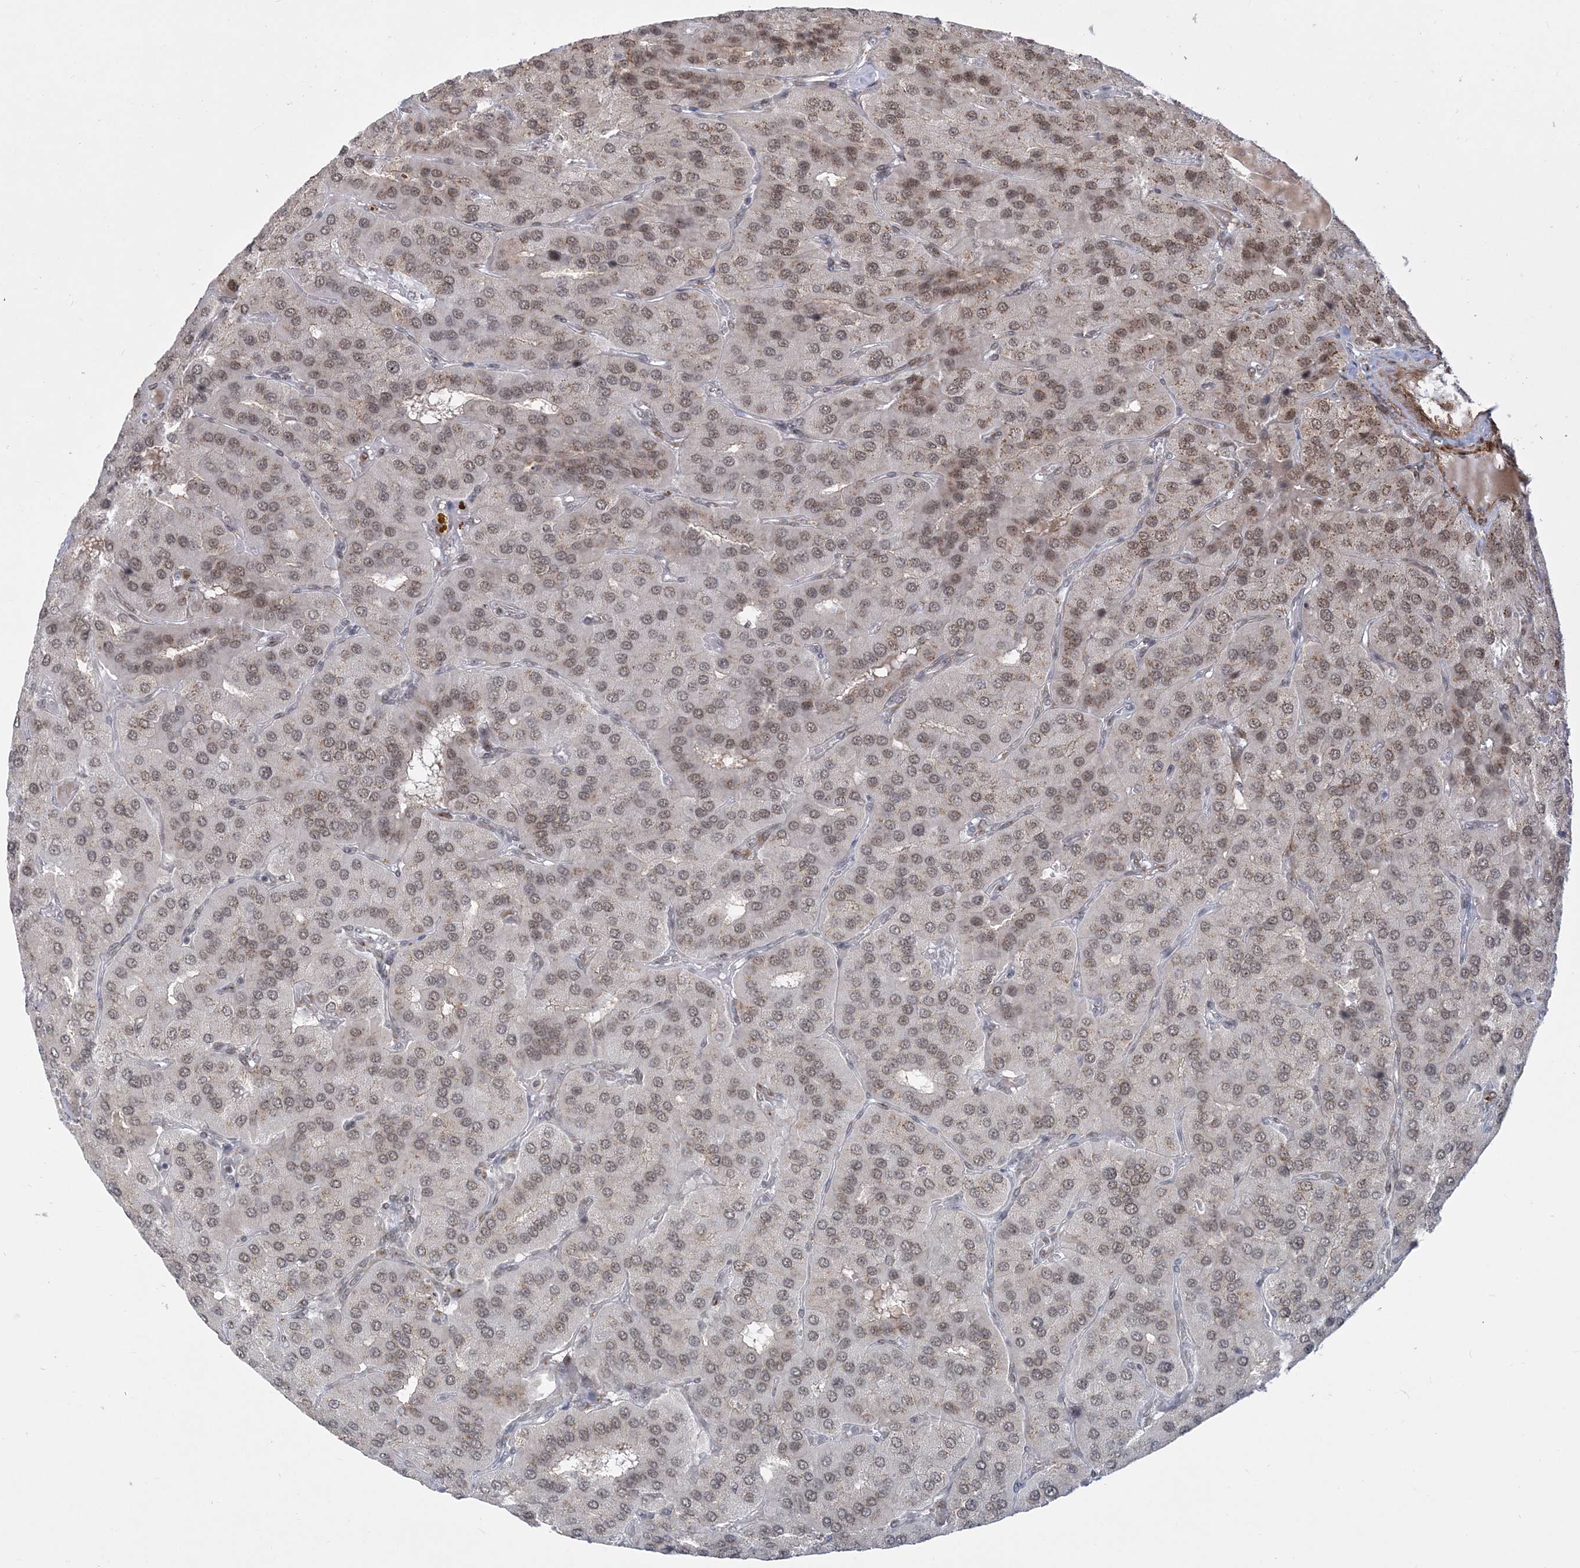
{"staining": {"intensity": "moderate", "quantity": "<25%", "location": "nuclear"}, "tissue": "parathyroid gland", "cell_type": "Glandular cells", "image_type": "normal", "snomed": [{"axis": "morphology", "description": "Normal tissue, NOS"}, {"axis": "morphology", "description": "Adenoma, NOS"}, {"axis": "topography", "description": "Parathyroid gland"}], "caption": "Parathyroid gland stained with a protein marker reveals moderate staining in glandular cells.", "gene": "PLRG1", "patient": {"sex": "female", "age": 86}}